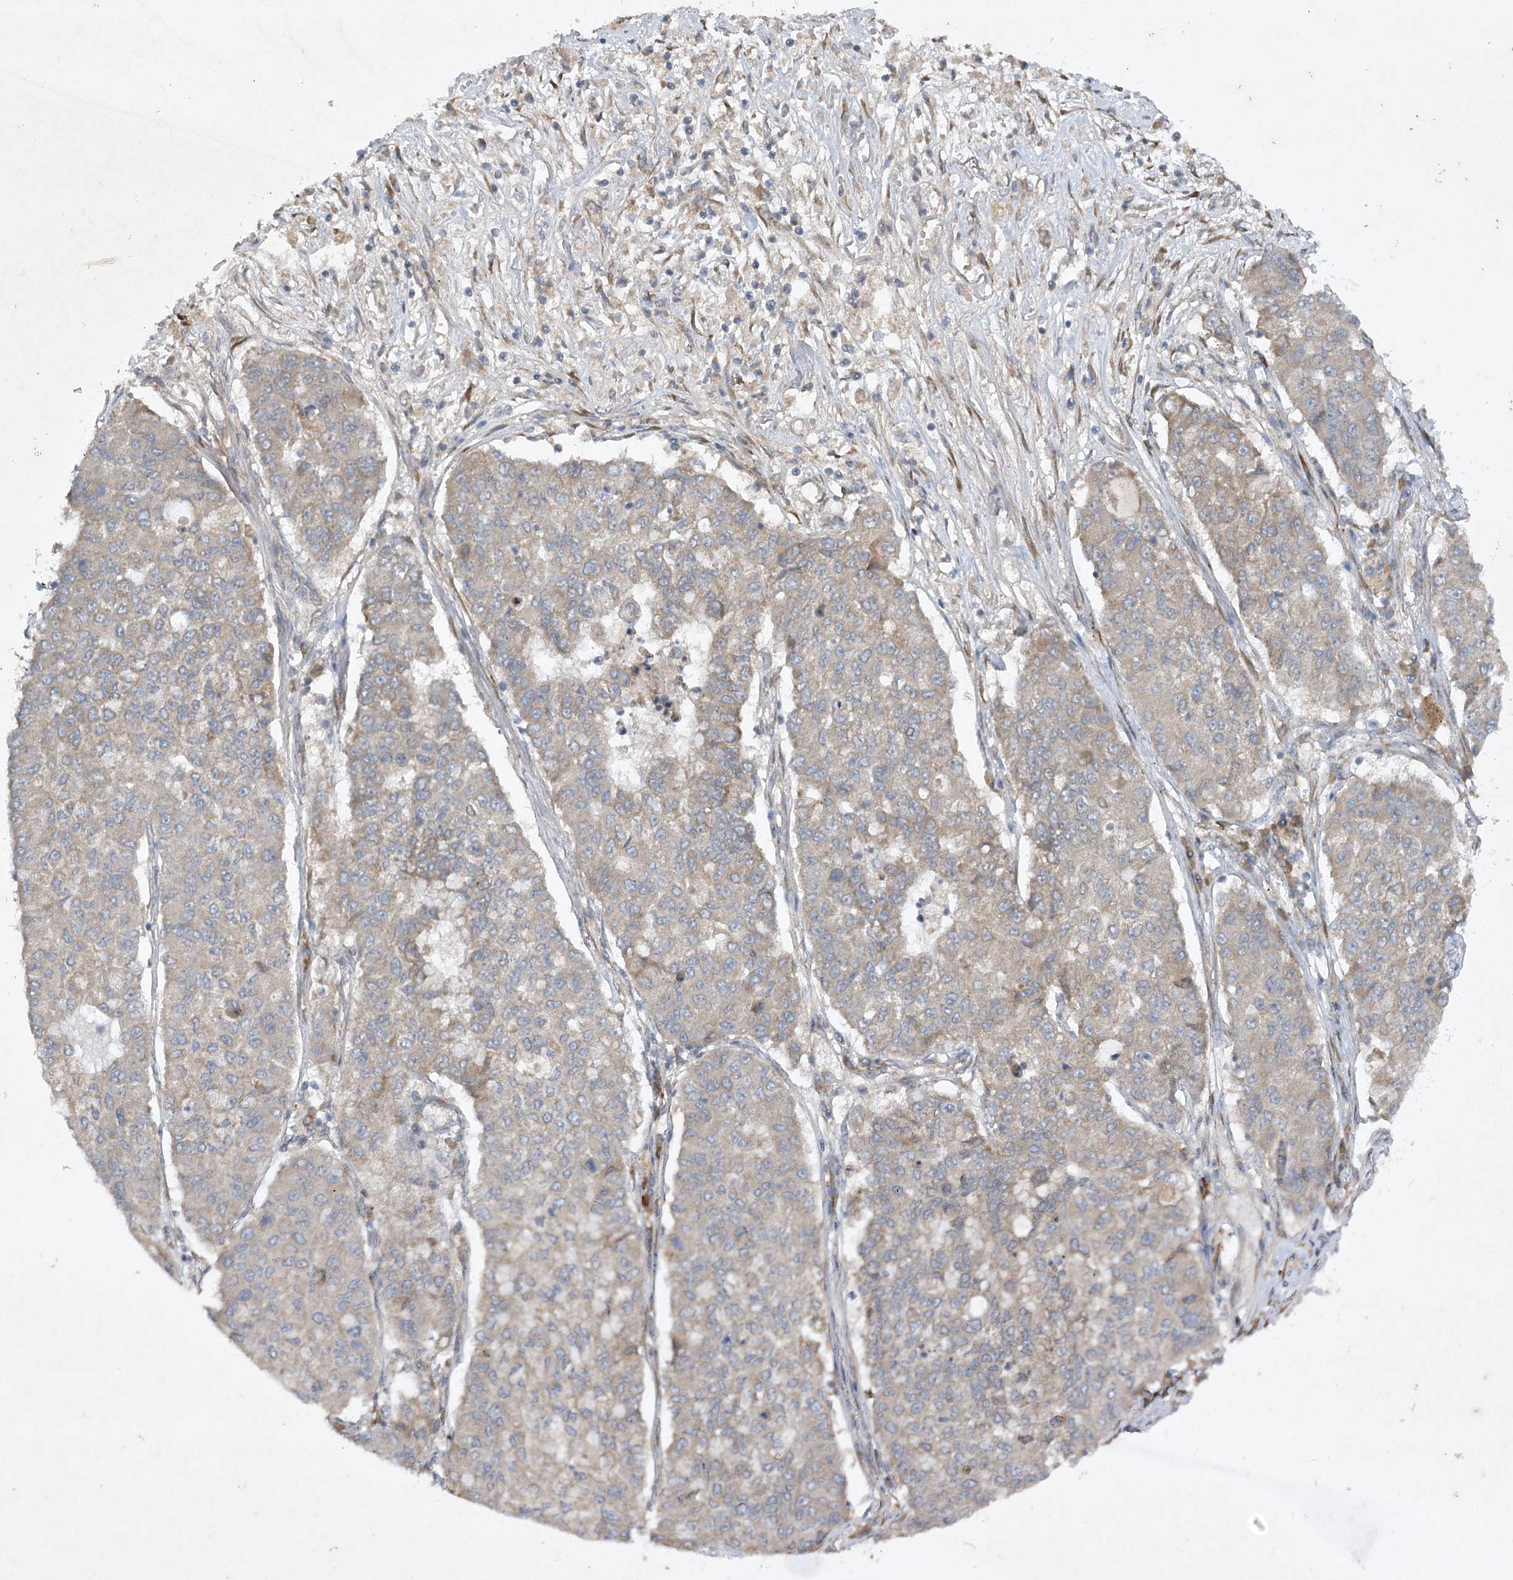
{"staining": {"intensity": "weak", "quantity": "25%-75%", "location": "cytoplasmic/membranous"}, "tissue": "lung cancer", "cell_type": "Tumor cells", "image_type": "cancer", "snomed": [{"axis": "morphology", "description": "Squamous cell carcinoma, NOS"}, {"axis": "topography", "description": "Lung"}], "caption": "Protein expression analysis of squamous cell carcinoma (lung) displays weak cytoplasmic/membranous staining in approximately 25%-75% of tumor cells.", "gene": "TRAF3IP1", "patient": {"sex": "male", "age": 74}}